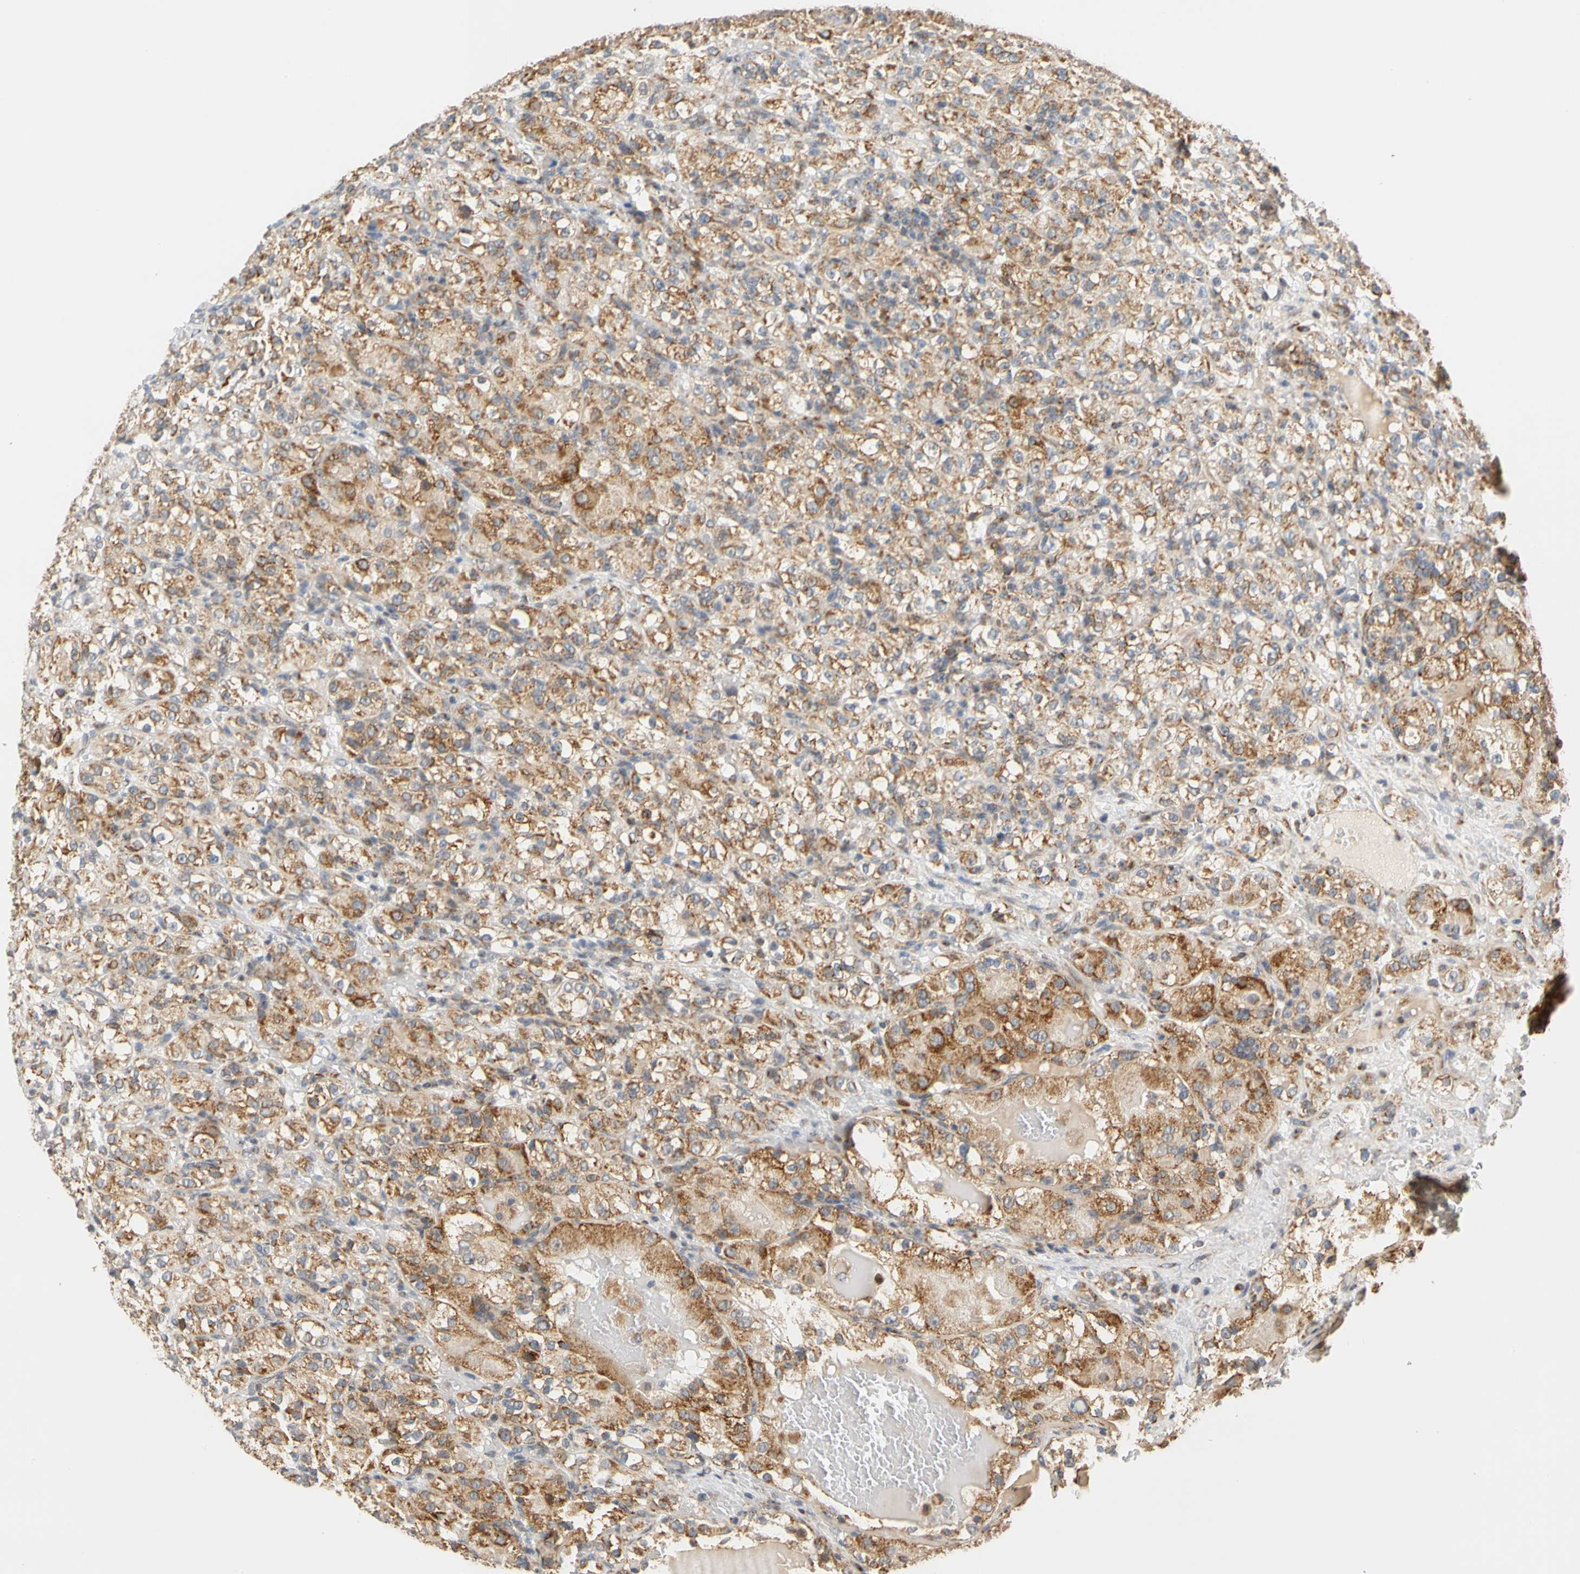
{"staining": {"intensity": "moderate", "quantity": ">75%", "location": "cytoplasmic/membranous"}, "tissue": "renal cancer", "cell_type": "Tumor cells", "image_type": "cancer", "snomed": [{"axis": "morphology", "description": "Normal tissue, NOS"}, {"axis": "morphology", "description": "Adenocarcinoma, NOS"}, {"axis": "topography", "description": "Kidney"}], "caption": "Immunohistochemical staining of human renal cancer reveals moderate cytoplasmic/membranous protein staining in approximately >75% of tumor cells. The staining was performed using DAB to visualize the protein expression in brown, while the nuclei were stained in blue with hematoxylin (Magnification: 20x).", "gene": "SFXN3", "patient": {"sex": "male", "age": 61}}